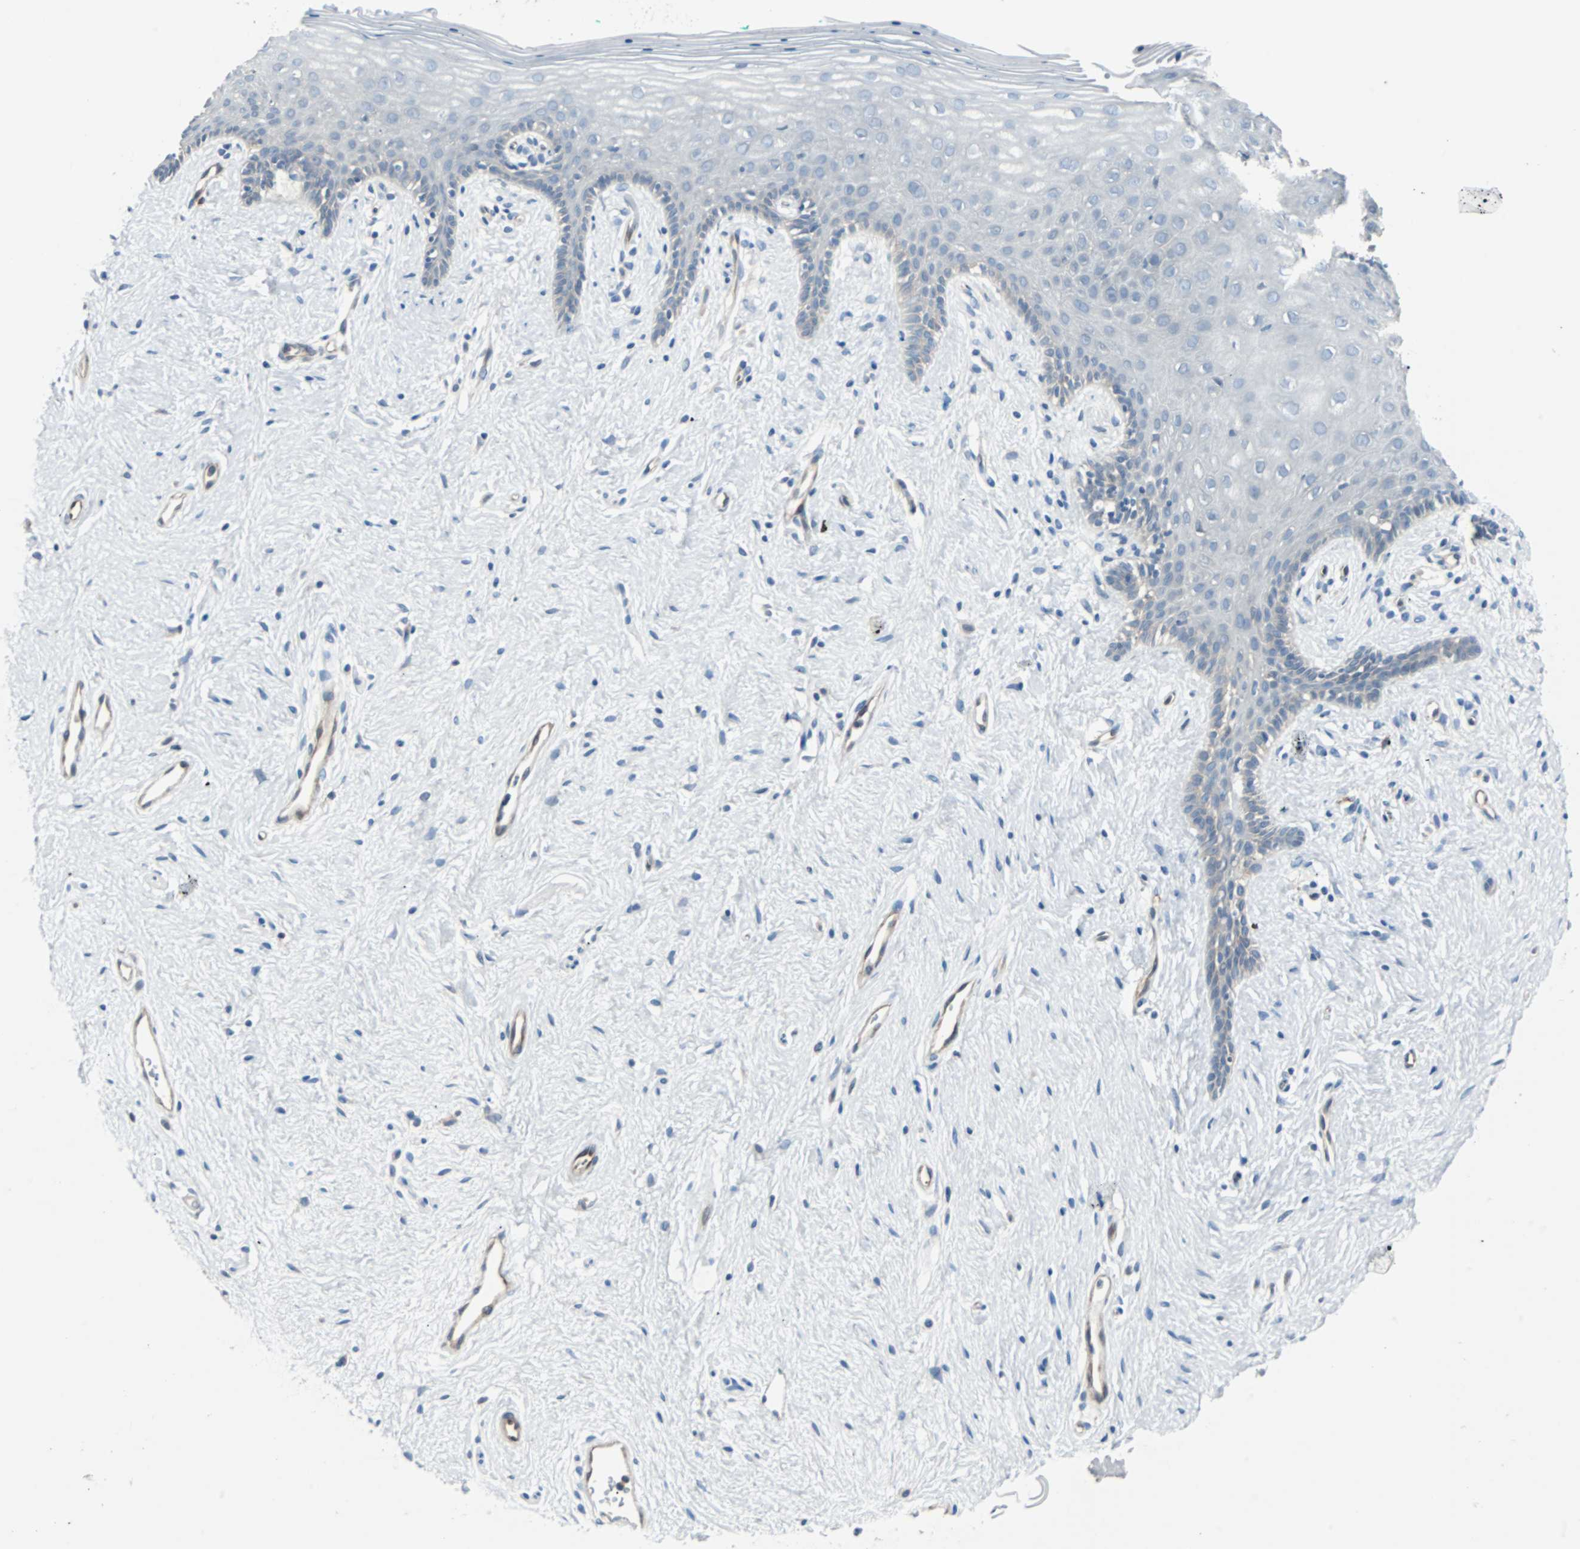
{"staining": {"intensity": "negative", "quantity": "none", "location": "none"}, "tissue": "vagina", "cell_type": "Squamous epithelial cells", "image_type": "normal", "snomed": [{"axis": "morphology", "description": "Normal tissue, NOS"}, {"axis": "topography", "description": "Vagina"}], "caption": "DAB (3,3'-diaminobenzidine) immunohistochemical staining of normal human vagina exhibits no significant positivity in squamous epithelial cells. The staining was performed using DAB to visualize the protein expression in brown, while the nuclei were stained in blue with hematoxylin (Magnification: 20x).", "gene": "SWAP70", "patient": {"sex": "female", "age": 44}}